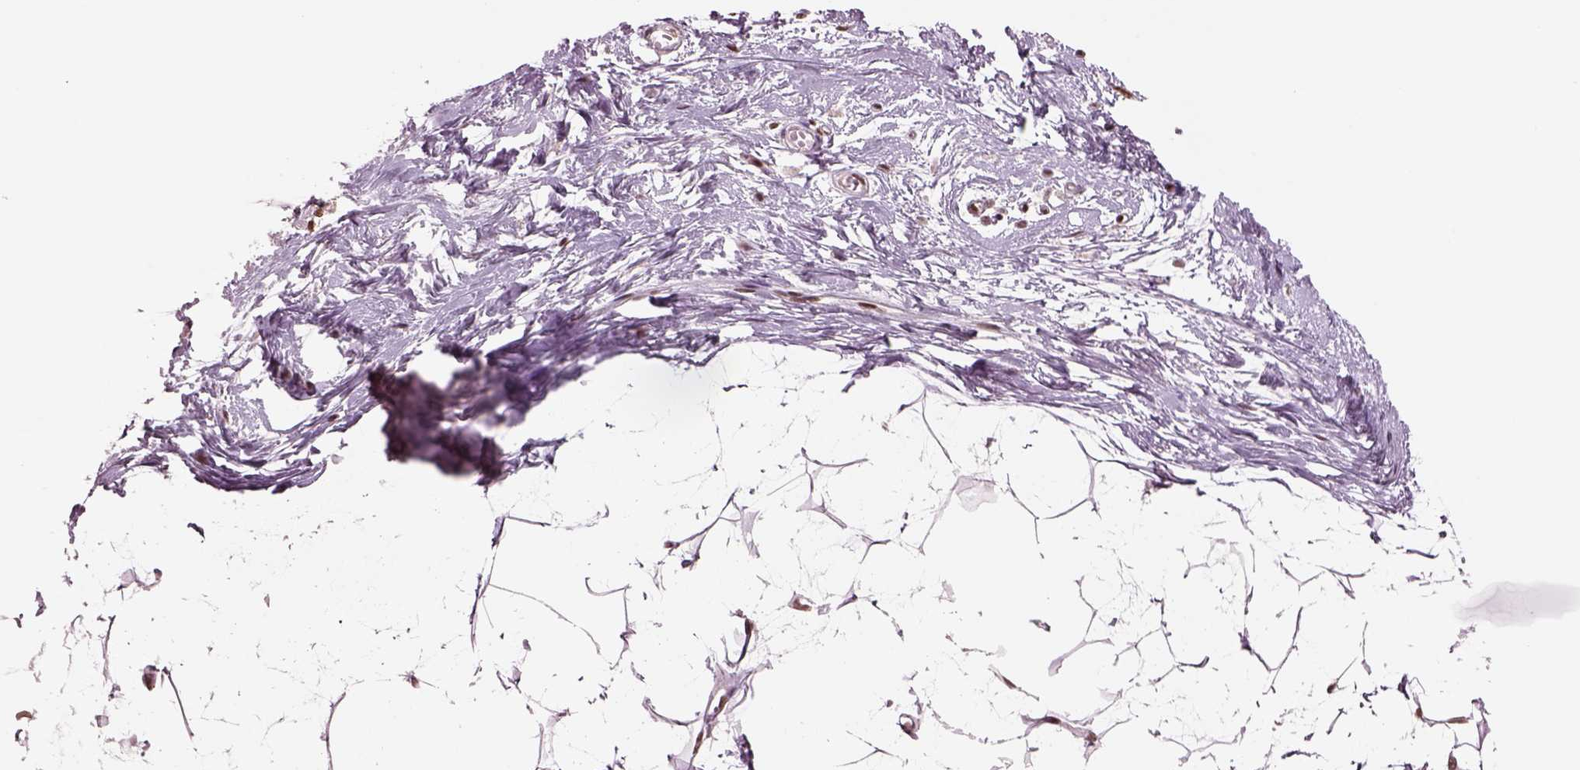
{"staining": {"intensity": "strong", "quantity": ">75%", "location": "nuclear"}, "tissue": "breast", "cell_type": "Adipocytes", "image_type": "normal", "snomed": [{"axis": "morphology", "description": "Normal tissue, NOS"}, {"axis": "topography", "description": "Breast"}], "caption": "A photomicrograph of human breast stained for a protein reveals strong nuclear brown staining in adipocytes.", "gene": "SEPHS1", "patient": {"sex": "female", "age": 45}}